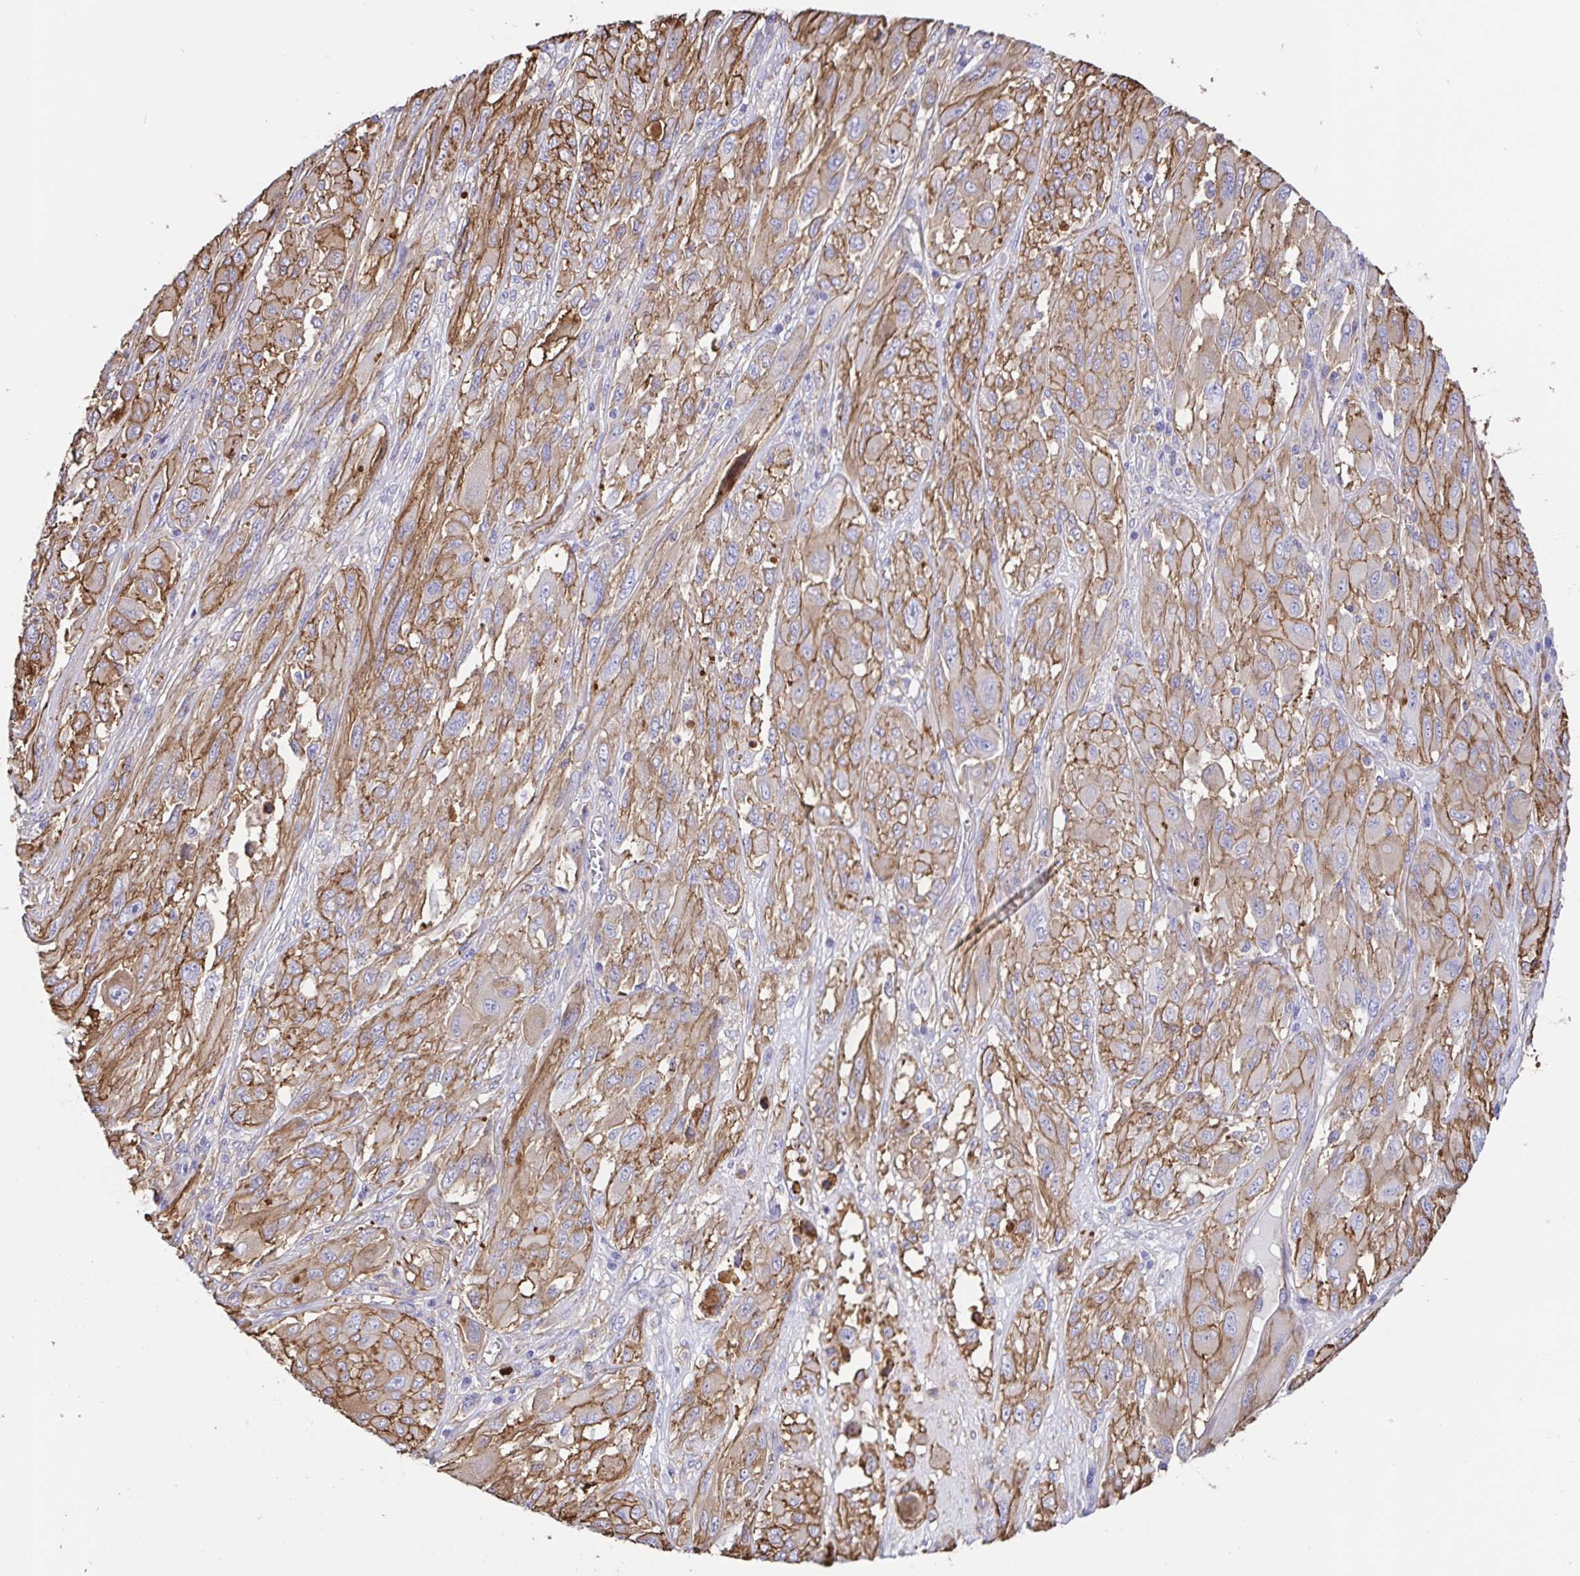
{"staining": {"intensity": "moderate", "quantity": ">75%", "location": "cytoplasmic/membranous"}, "tissue": "melanoma", "cell_type": "Tumor cells", "image_type": "cancer", "snomed": [{"axis": "morphology", "description": "Malignant melanoma, NOS"}, {"axis": "topography", "description": "Skin"}], "caption": "This is an image of IHC staining of malignant melanoma, which shows moderate staining in the cytoplasmic/membranous of tumor cells.", "gene": "ANXA2", "patient": {"sex": "female", "age": 91}}